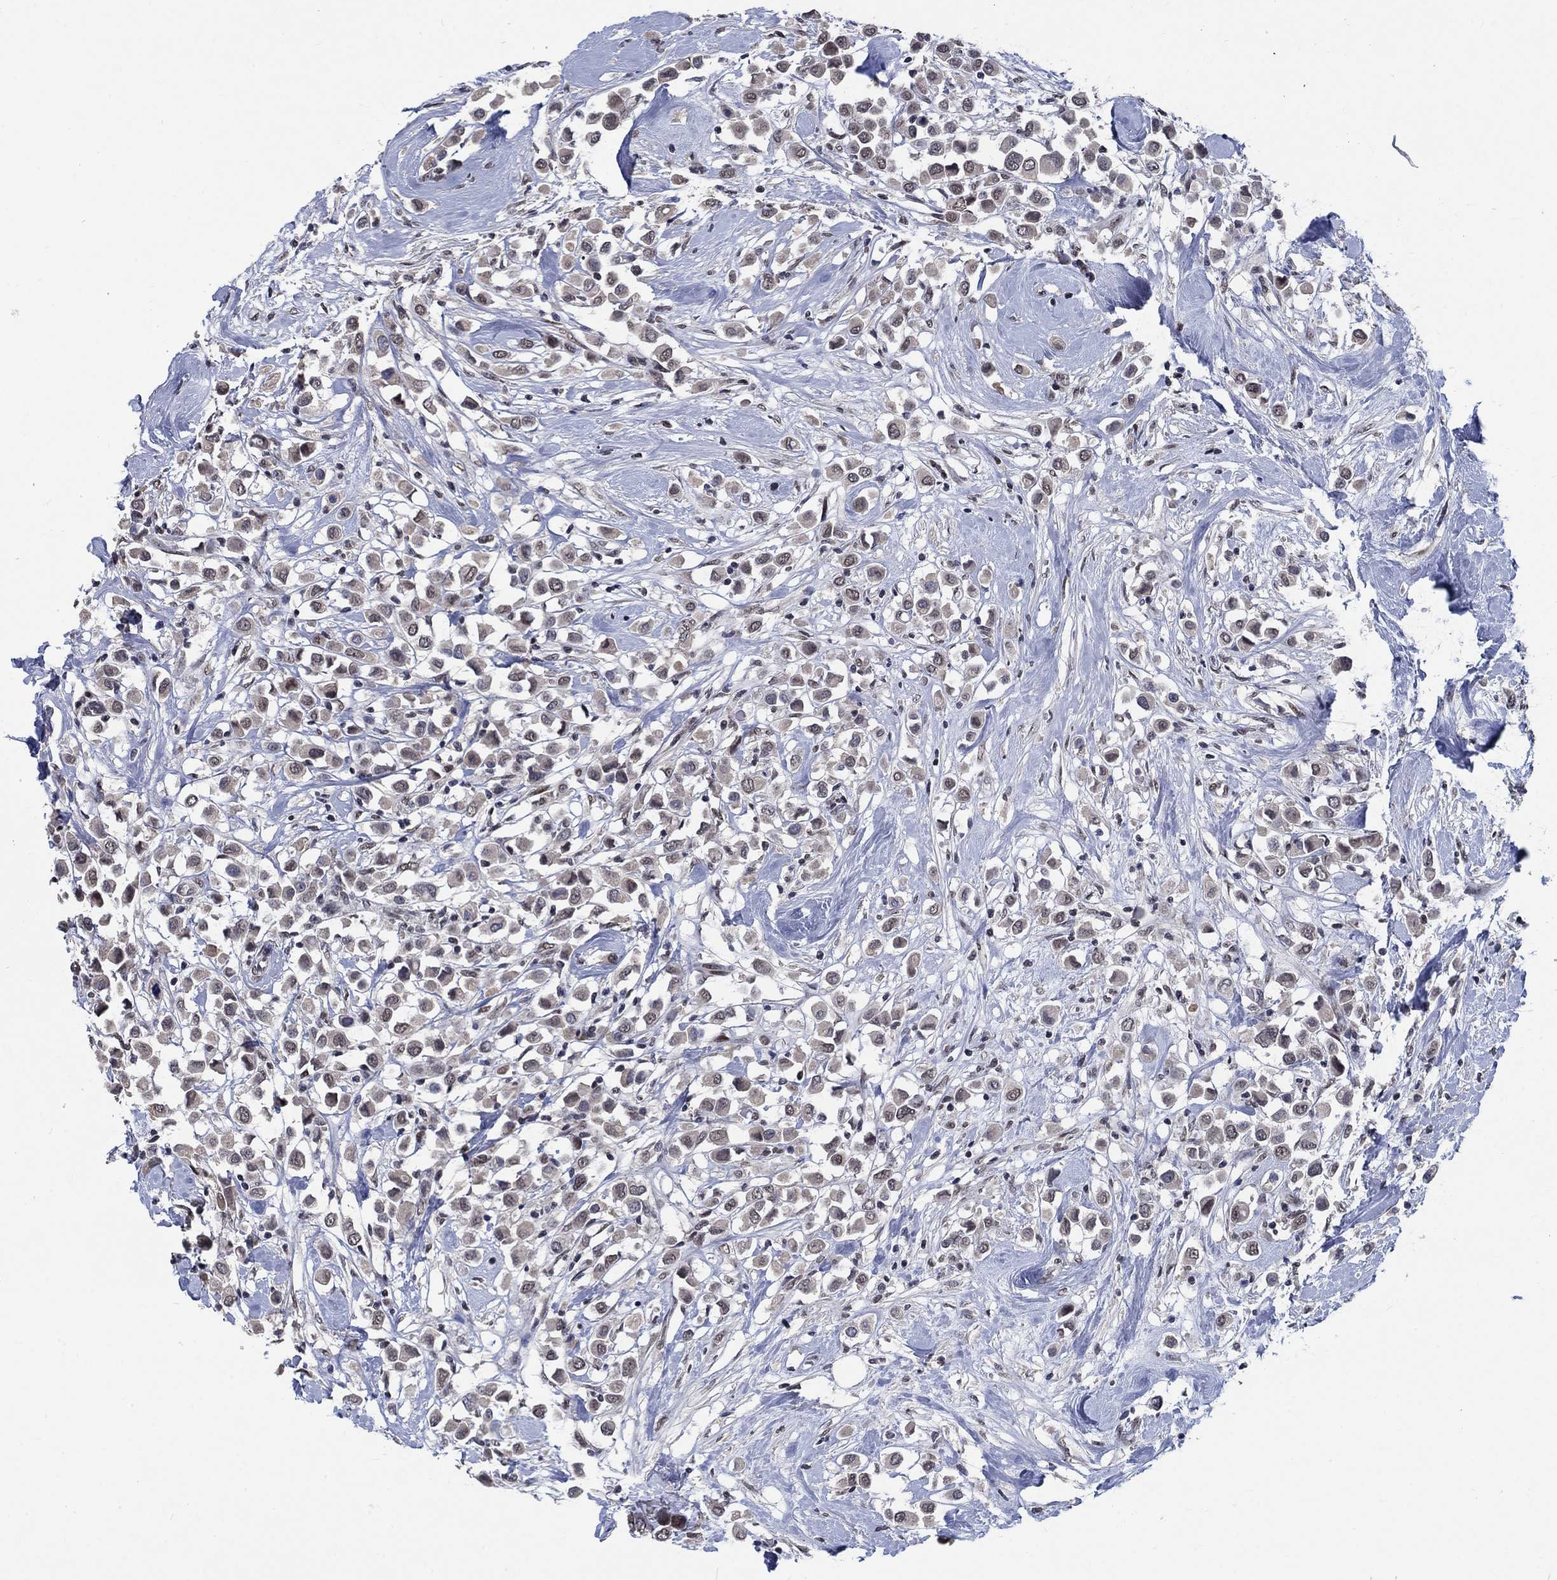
{"staining": {"intensity": "negative", "quantity": "none", "location": "none"}, "tissue": "breast cancer", "cell_type": "Tumor cells", "image_type": "cancer", "snomed": [{"axis": "morphology", "description": "Duct carcinoma"}, {"axis": "topography", "description": "Breast"}], "caption": "IHC of infiltrating ductal carcinoma (breast) shows no positivity in tumor cells.", "gene": "HTN1", "patient": {"sex": "female", "age": 61}}